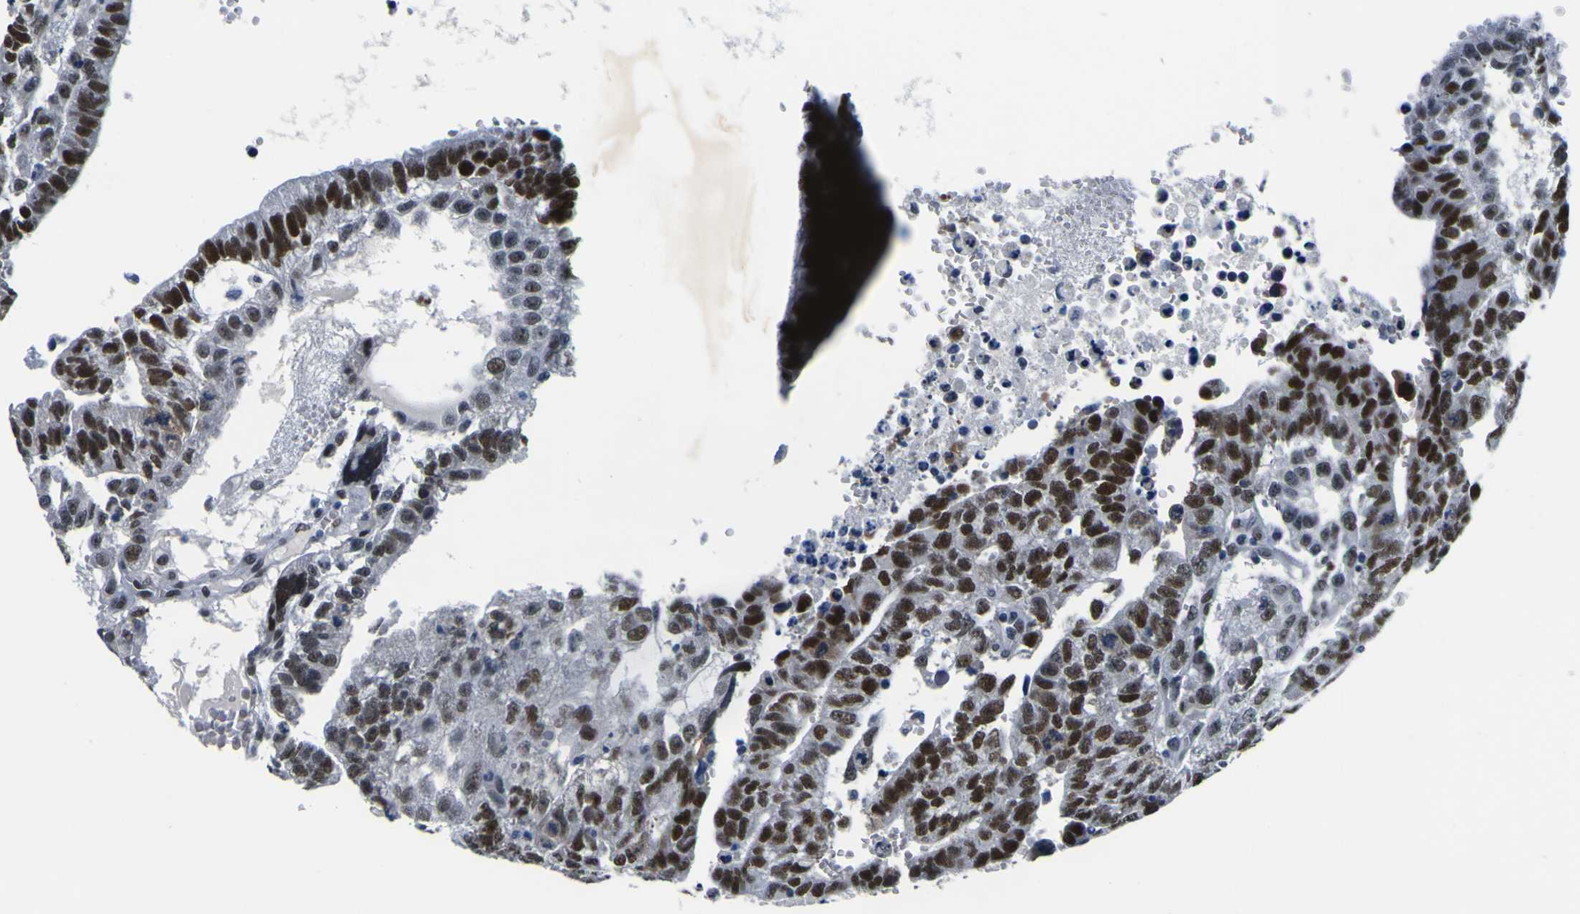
{"staining": {"intensity": "strong", "quantity": ">75%", "location": "nuclear"}, "tissue": "testis cancer", "cell_type": "Tumor cells", "image_type": "cancer", "snomed": [{"axis": "morphology", "description": "Seminoma, NOS"}, {"axis": "morphology", "description": "Carcinoma, Embryonal, NOS"}, {"axis": "topography", "description": "Testis"}], "caption": "DAB (3,3'-diaminobenzidine) immunohistochemical staining of human seminoma (testis) shows strong nuclear protein staining in about >75% of tumor cells. The protein of interest is shown in brown color, while the nuclei are stained blue.", "gene": "CUL4B", "patient": {"sex": "male", "age": 52}}